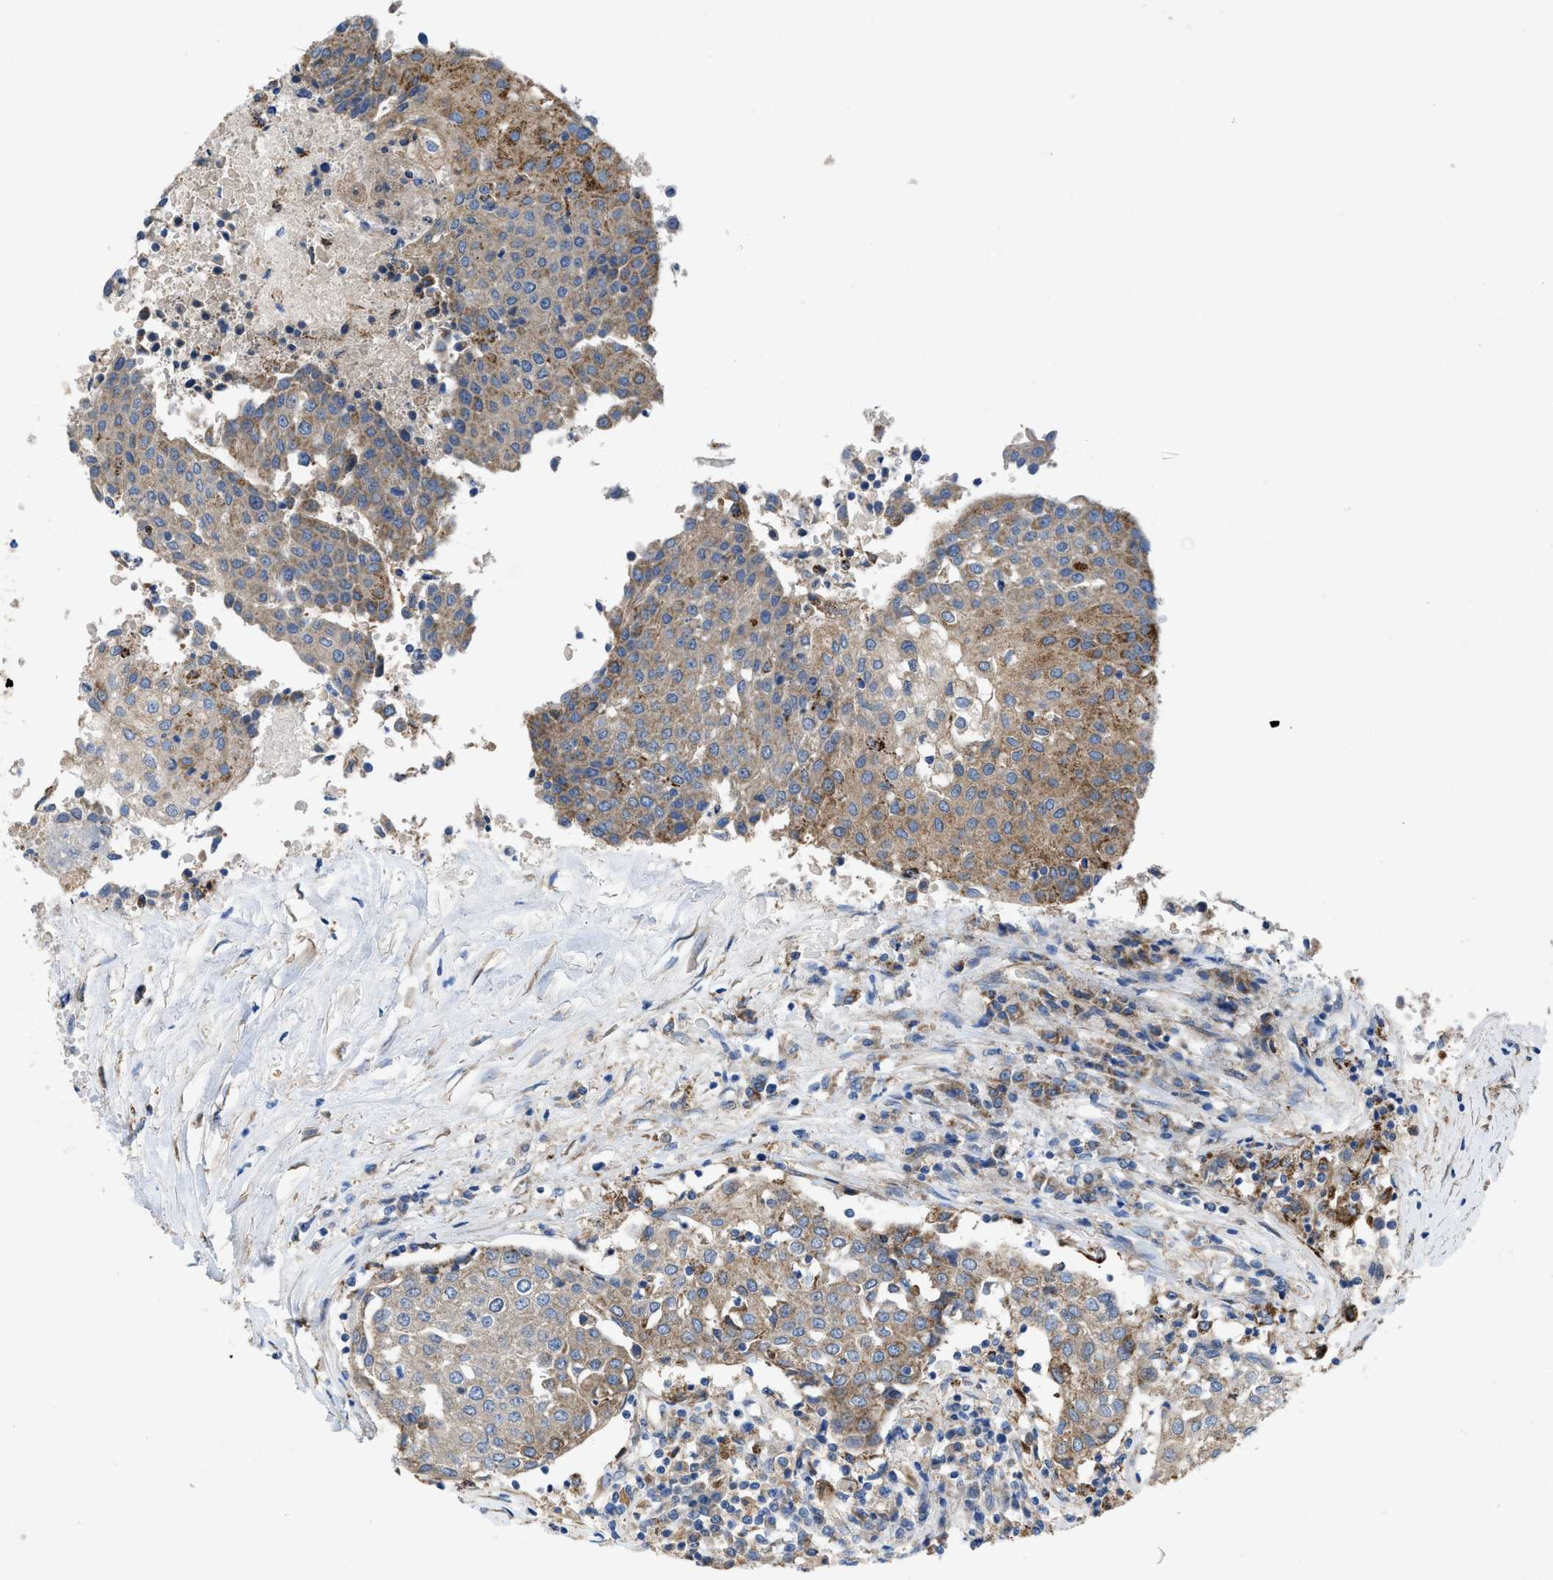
{"staining": {"intensity": "moderate", "quantity": ">75%", "location": "cytoplasmic/membranous"}, "tissue": "urothelial cancer", "cell_type": "Tumor cells", "image_type": "cancer", "snomed": [{"axis": "morphology", "description": "Urothelial carcinoma, High grade"}, {"axis": "topography", "description": "Urinary bladder"}], "caption": "The image displays immunohistochemical staining of urothelial cancer. There is moderate cytoplasmic/membranous staining is appreciated in approximately >75% of tumor cells.", "gene": "DOLPP1", "patient": {"sex": "female", "age": 85}}